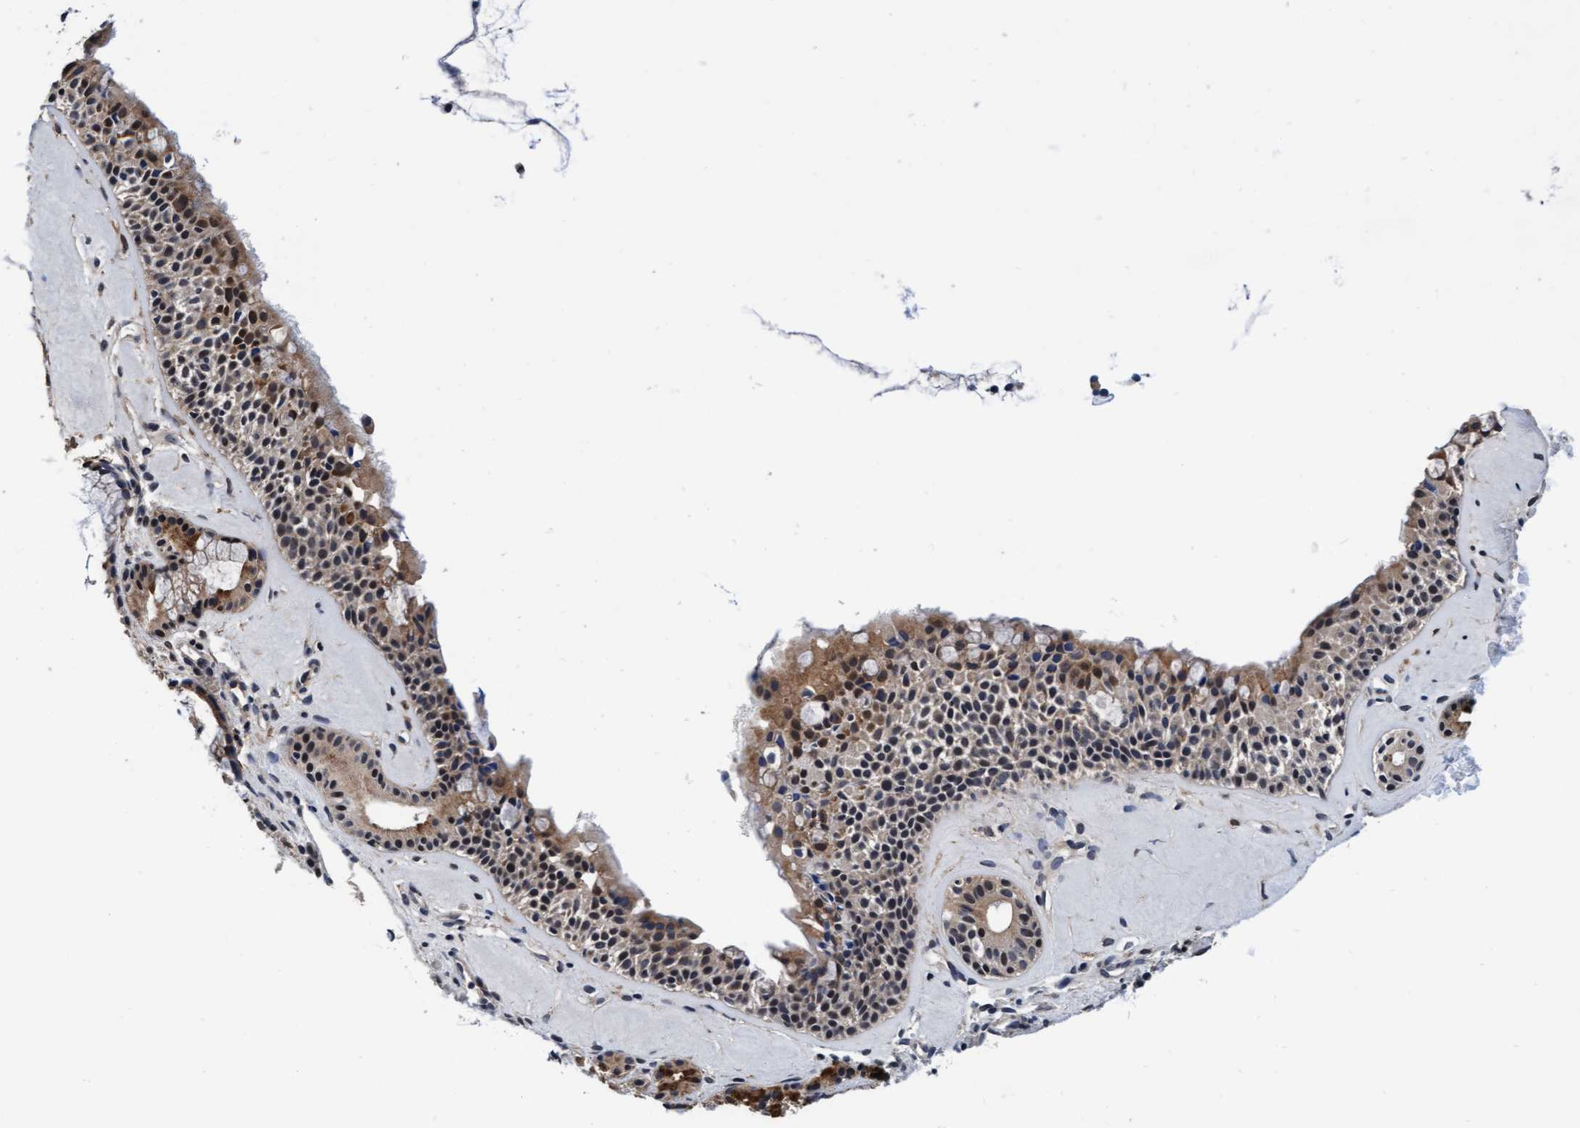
{"staining": {"intensity": "moderate", "quantity": ">75%", "location": "cytoplasmic/membranous"}, "tissue": "nasopharynx", "cell_type": "Respiratory epithelial cells", "image_type": "normal", "snomed": [{"axis": "morphology", "description": "Normal tissue, NOS"}, {"axis": "topography", "description": "Nasopharynx"}], "caption": "Immunohistochemical staining of unremarkable human nasopharynx exhibits >75% levels of moderate cytoplasmic/membranous protein positivity in approximately >75% of respiratory epithelial cells.", "gene": "EFCAB13", "patient": {"sex": "female", "age": 42}}